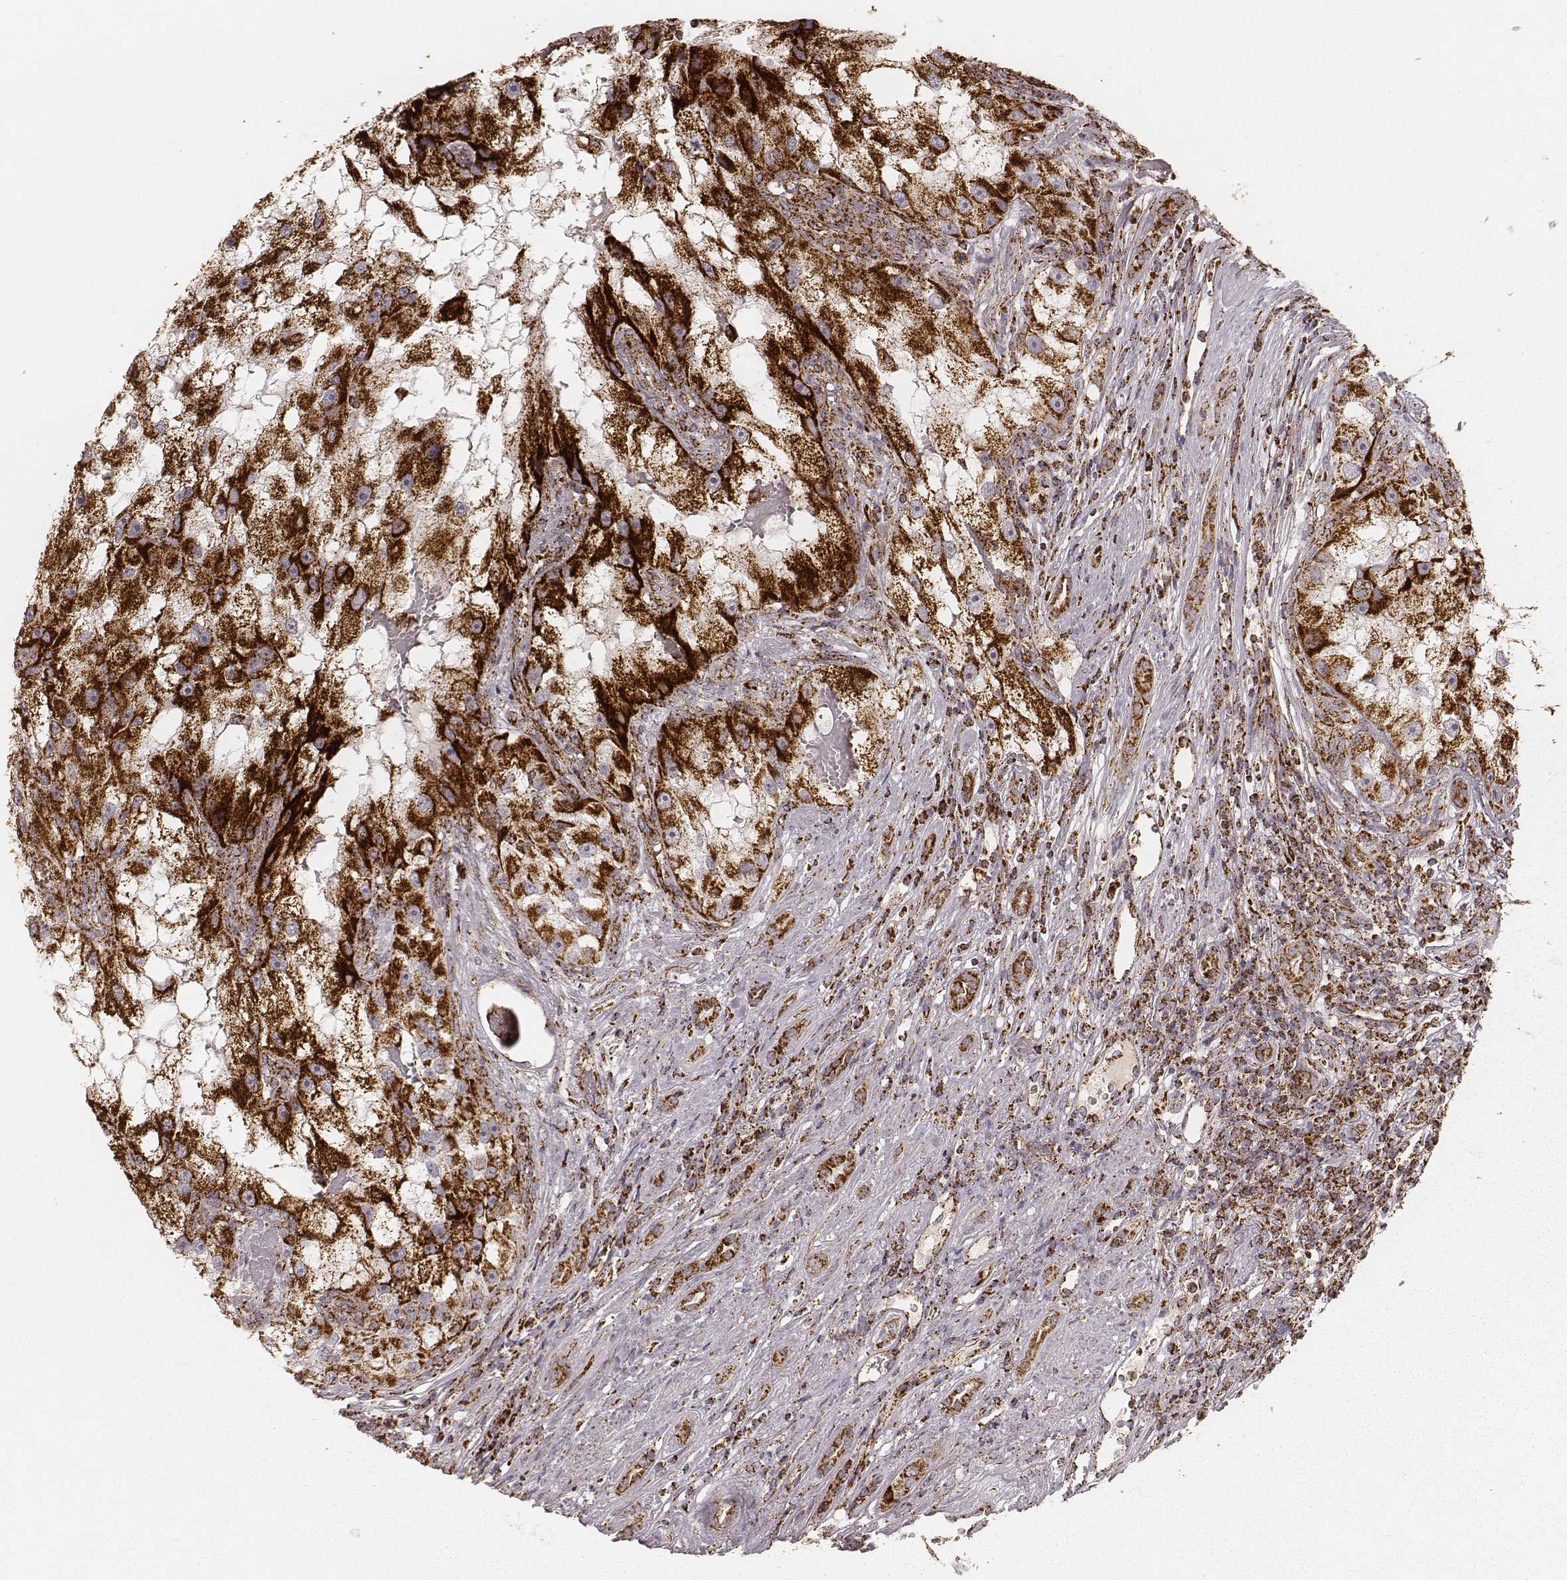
{"staining": {"intensity": "strong", "quantity": ">75%", "location": "cytoplasmic/membranous"}, "tissue": "renal cancer", "cell_type": "Tumor cells", "image_type": "cancer", "snomed": [{"axis": "morphology", "description": "Adenocarcinoma, NOS"}, {"axis": "topography", "description": "Kidney"}], "caption": "Approximately >75% of tumor cells in renal adenocarcinoma reveal strong cytoplasmic/membranous protein staining as visualized by brown immunohistochemical staining.", "gene": "CS", "patient": {"sex": "male", "age": 63}}